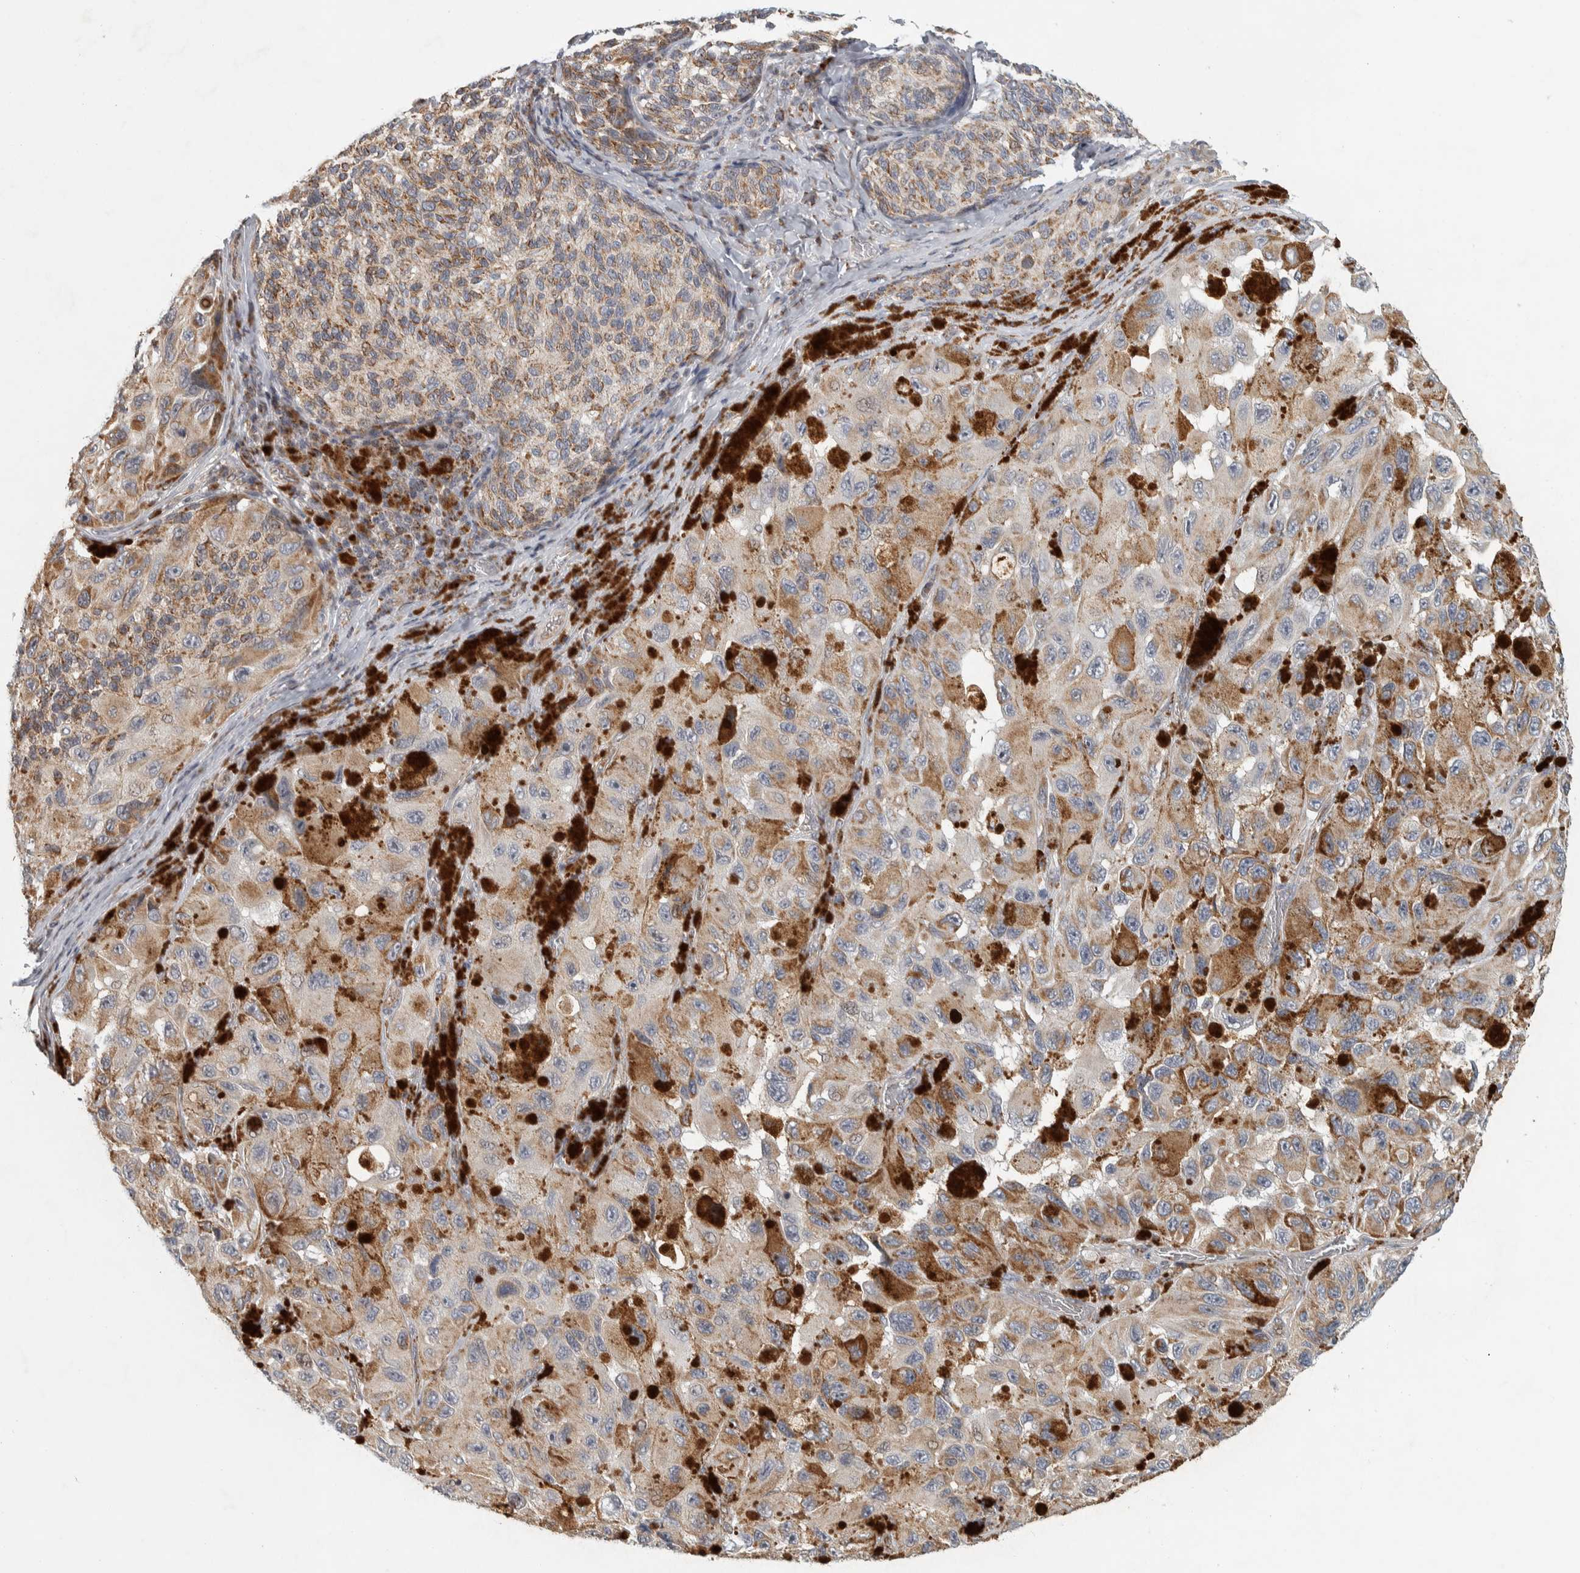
{"staining": {"intensity": "weak", "quantity": ">75%", "location": "cytoplasmic/membranous"}, "tissue": "melanoma", "cell_type": "Tumor cells", "image_type": "cancer", "snomed": [{"axis": "morphology", "description": "Malignant melanoma, NOS"}, {"axis": "topography", "description": "Skin"}], "caption": "About >75% of tumor cells in malignant melanoma show weak cytoplasmic/membranous protein staining as visualized by brown immunohistochemical staining.", "gene": "AFP", "patient": {"sex": "female", "age": 73}}